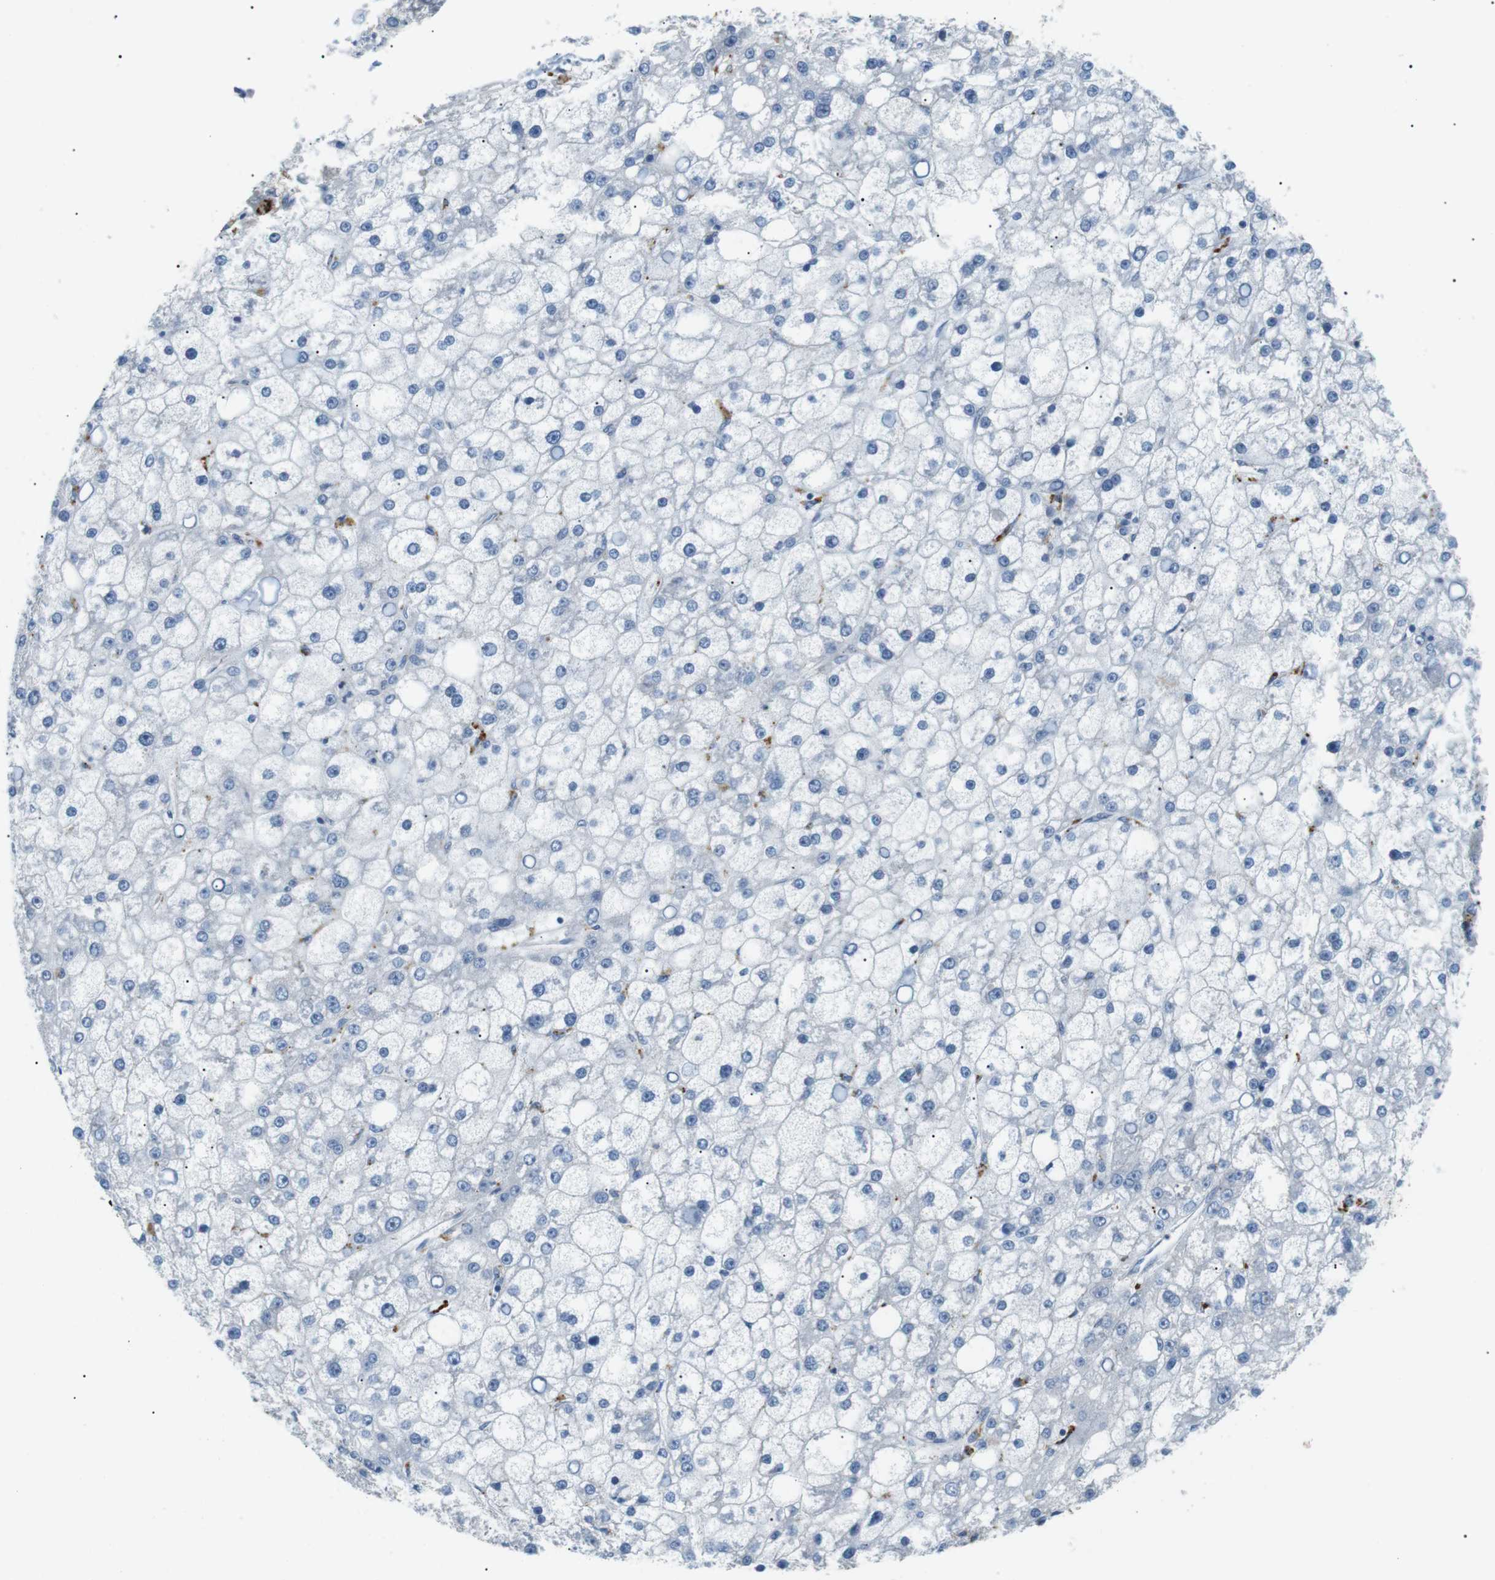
{"staining": {"intensity": "negative", "quantity": "none", "location": "none"}, "tissue": "liver cancer", "cell_type": "Tumor cells", "image_type": "cancer", "snomed": [{"axis": "morphology", "description": "Carcinoma, Hepatocellular, NOS"}, {"axis": "topography", "description": "Liver"}], "caption": "The micrograph demonstrates no staining of tumor cells in hepatocellular carcinoma (liver).", "gene": "B4GALNT2", "patient": {"sex": "male", "age": 67}}